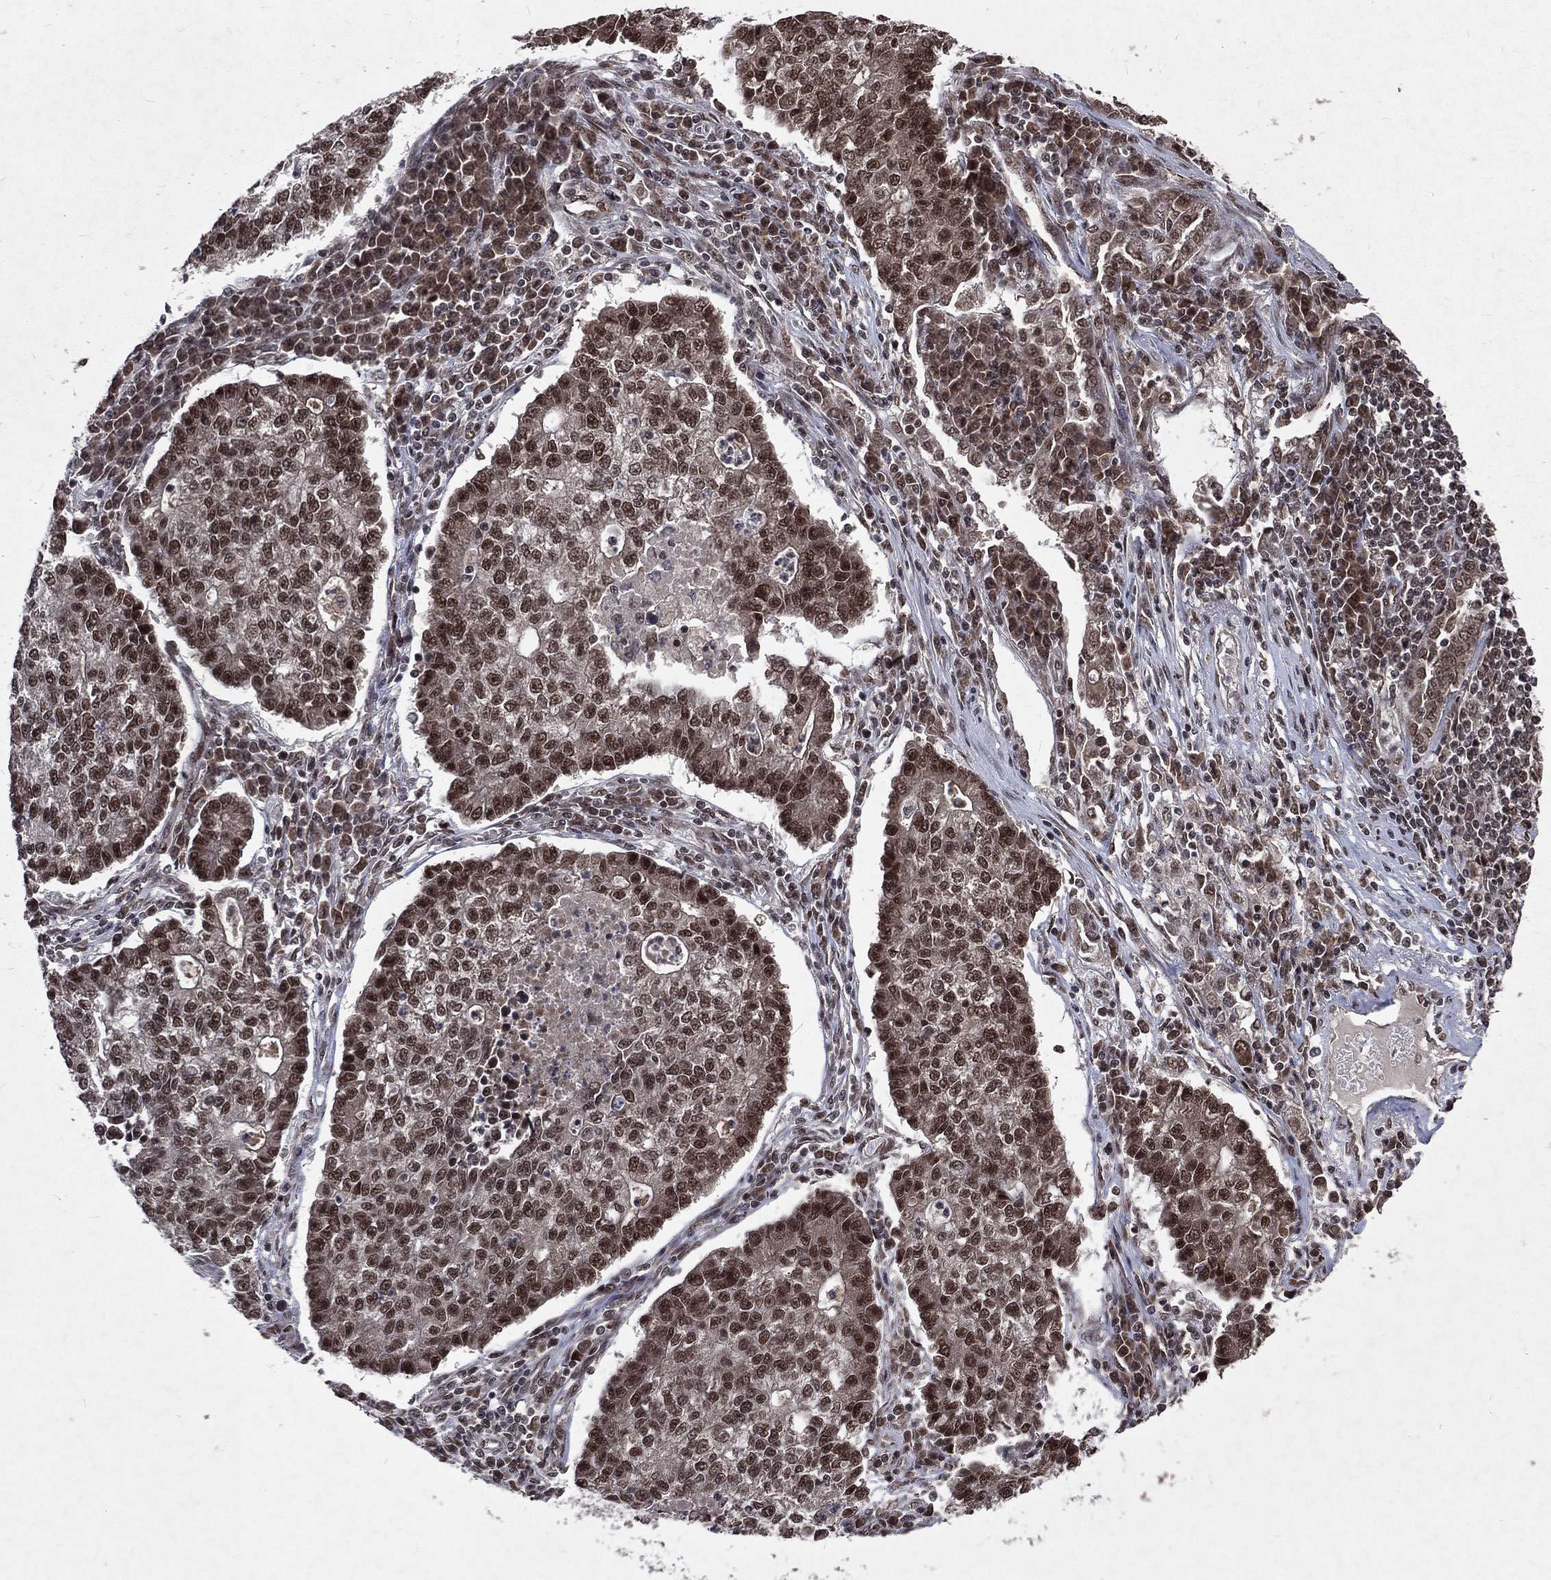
{"staining": {"intensity": "strong", "quantity": ">75%", "location": "nuclear"}, "tissue": "lung cancer", "cell_type": "Tumor cells", "image_type": "cancer", "snomed": [{"axis": "morphology", "description": "Adenocarcinoma, NOS"}, {"axis": "topography", "description": "Lung"}], "caption": "The histopathology image exhibits a brown stain indicating the presence of a protein in the nuclear of tumor cells in lung adenocarcinoma.", "gene": "DMAP1", "patient": {"sex": "male", "age": 57}}